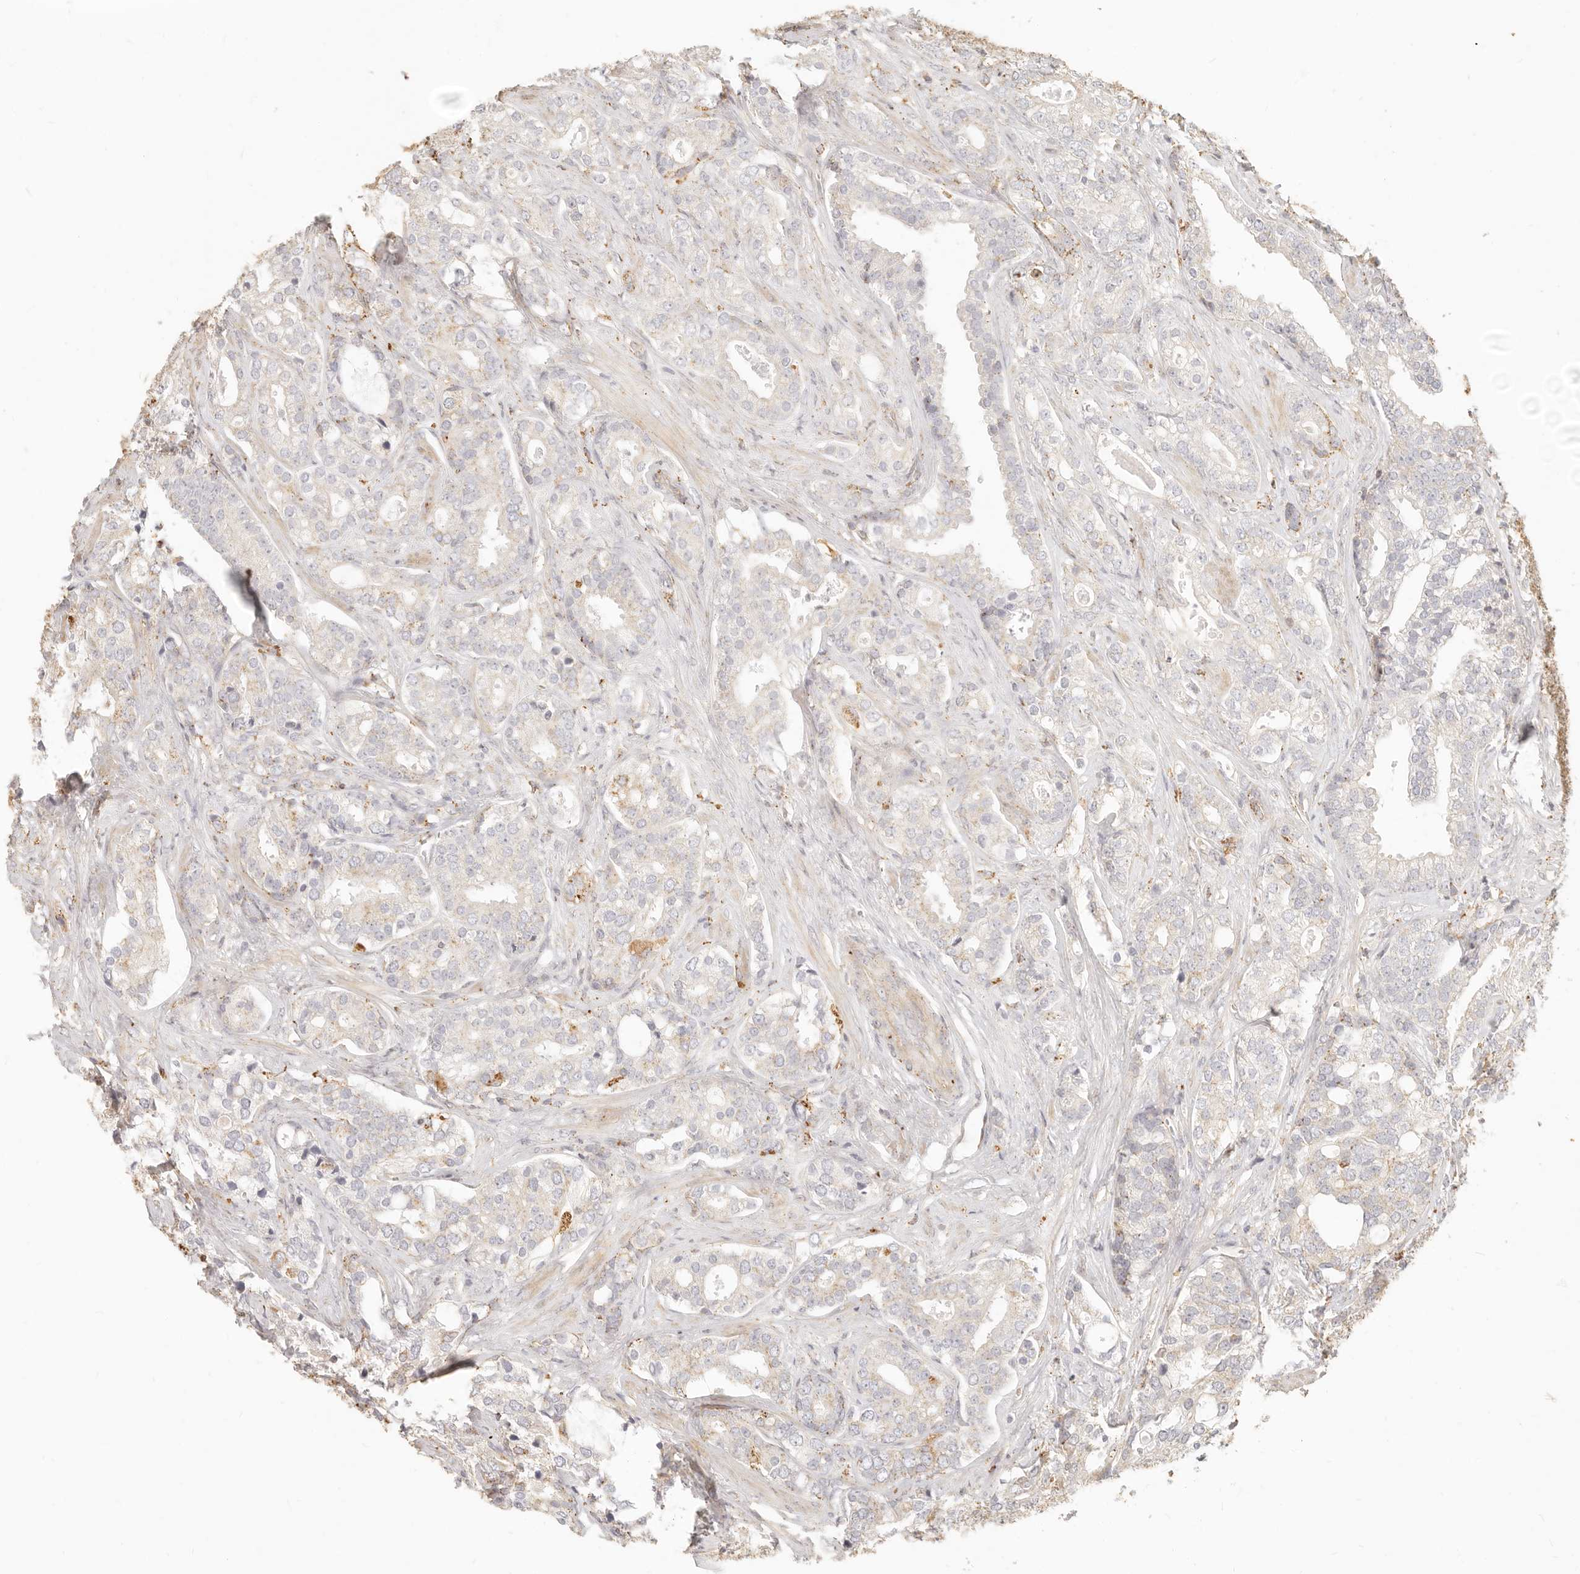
{"staining": {"intensity": "weak", "quantity": "<25%", "location": "cytoplasmic/membranous"}, "tissue": "prostate cancer", "cell_type": "Tumor cells", "image_type": "cancer", "snomed": [{"axis": "morphology", "description": "Adenocarcinoma, High grade"}, {"axis": "topography", "description": "Prostate and seminal vesicle, NOS"}], "caption": "The immunohistochemistry (IHC) micrograph has no significant expression in tumor cells of prostate cancer tissue. (Stains: DAB (3,3'-diaminobenzidine) immunohistochemistry with hematoxylin counter stain, Microscopy: brightfield microscopy at high magnification).", "gene": "CNMD", "patient": {"sex": "male", "age": 67}}